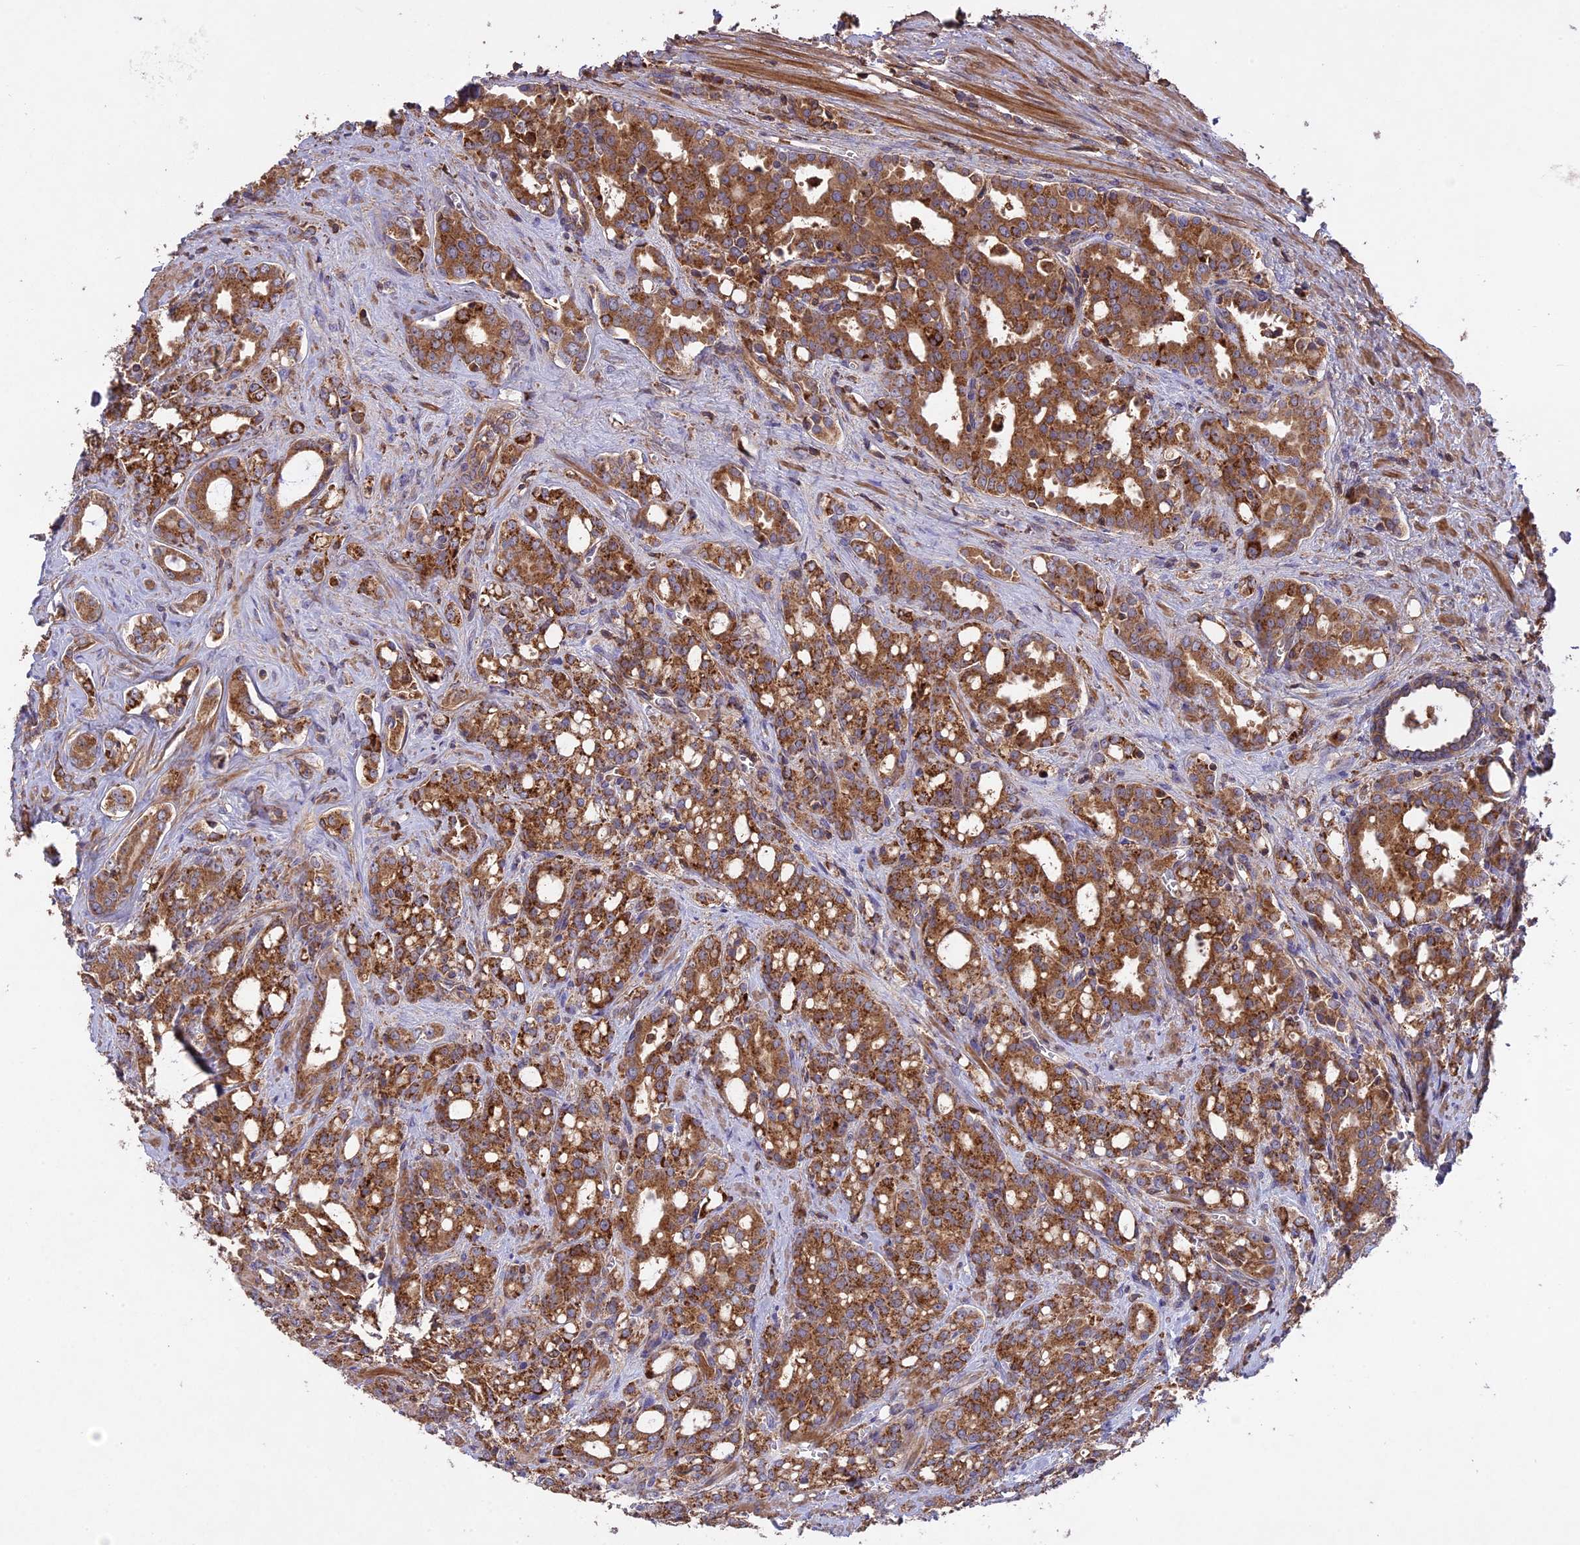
{"staining": {"intensity": "strong", "quantity": ">75%", "location": "cytoplasmic/membranous"}, "tissue": "prostate cancer", "cell_type": "Tumor cells", "image_type": "cancer", "snomed": [{"axis": "morphology", "description": "Adenocarcinoma, High grade"}, {"axis": "topography", "description": "Prostate"}], "caption": "The histopathology image shows a brown stain indicating the presence of a protein in the cytoplasmic/membranous of tumor cells in prostate cancer (high-grade adenocarcinoma). Nuclei are stained in blue.", "gene": "NUDT8", "patient": {"sex": "male", "age": 72}}